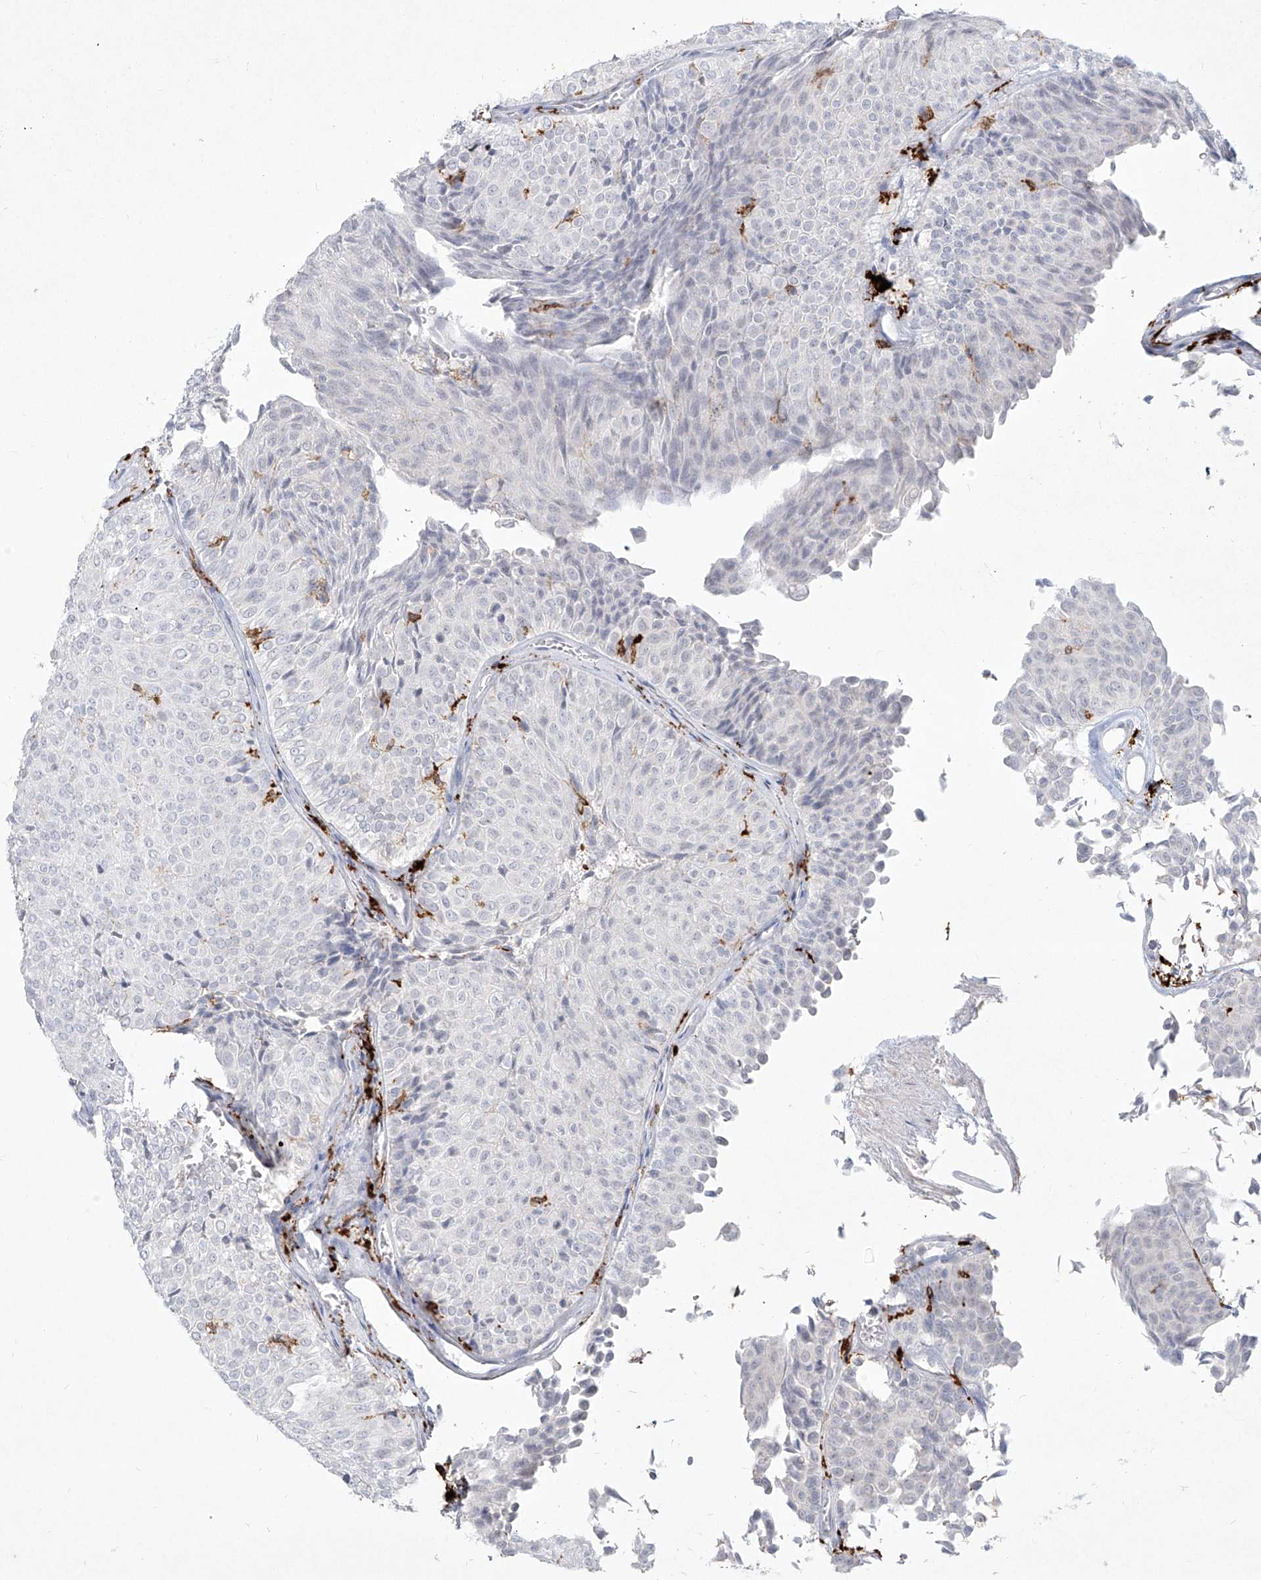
{"staining": {"intensity": "negative", "quantity": "none", "location": "none"}, "tissue": "urothelial cancer", "cell_type": "Tumor cells", "image_type": "cancer", "snomed": [{"axis": "morphology", "description": "Urothelial carcinoma, Low grade"}, {"axis": "topography", "description": "Urinary bladder"}], "caption": "Immunohistochemistry micrograph of neoplastic tissue: urothelial cancer stained with DAB (3,3'-diaminobenzidine) displays no significant protein staining in tumor cells. Nuclei are stained in blue.", "gene": "CD209", "patient": {"sex": "male", "age": 78}}